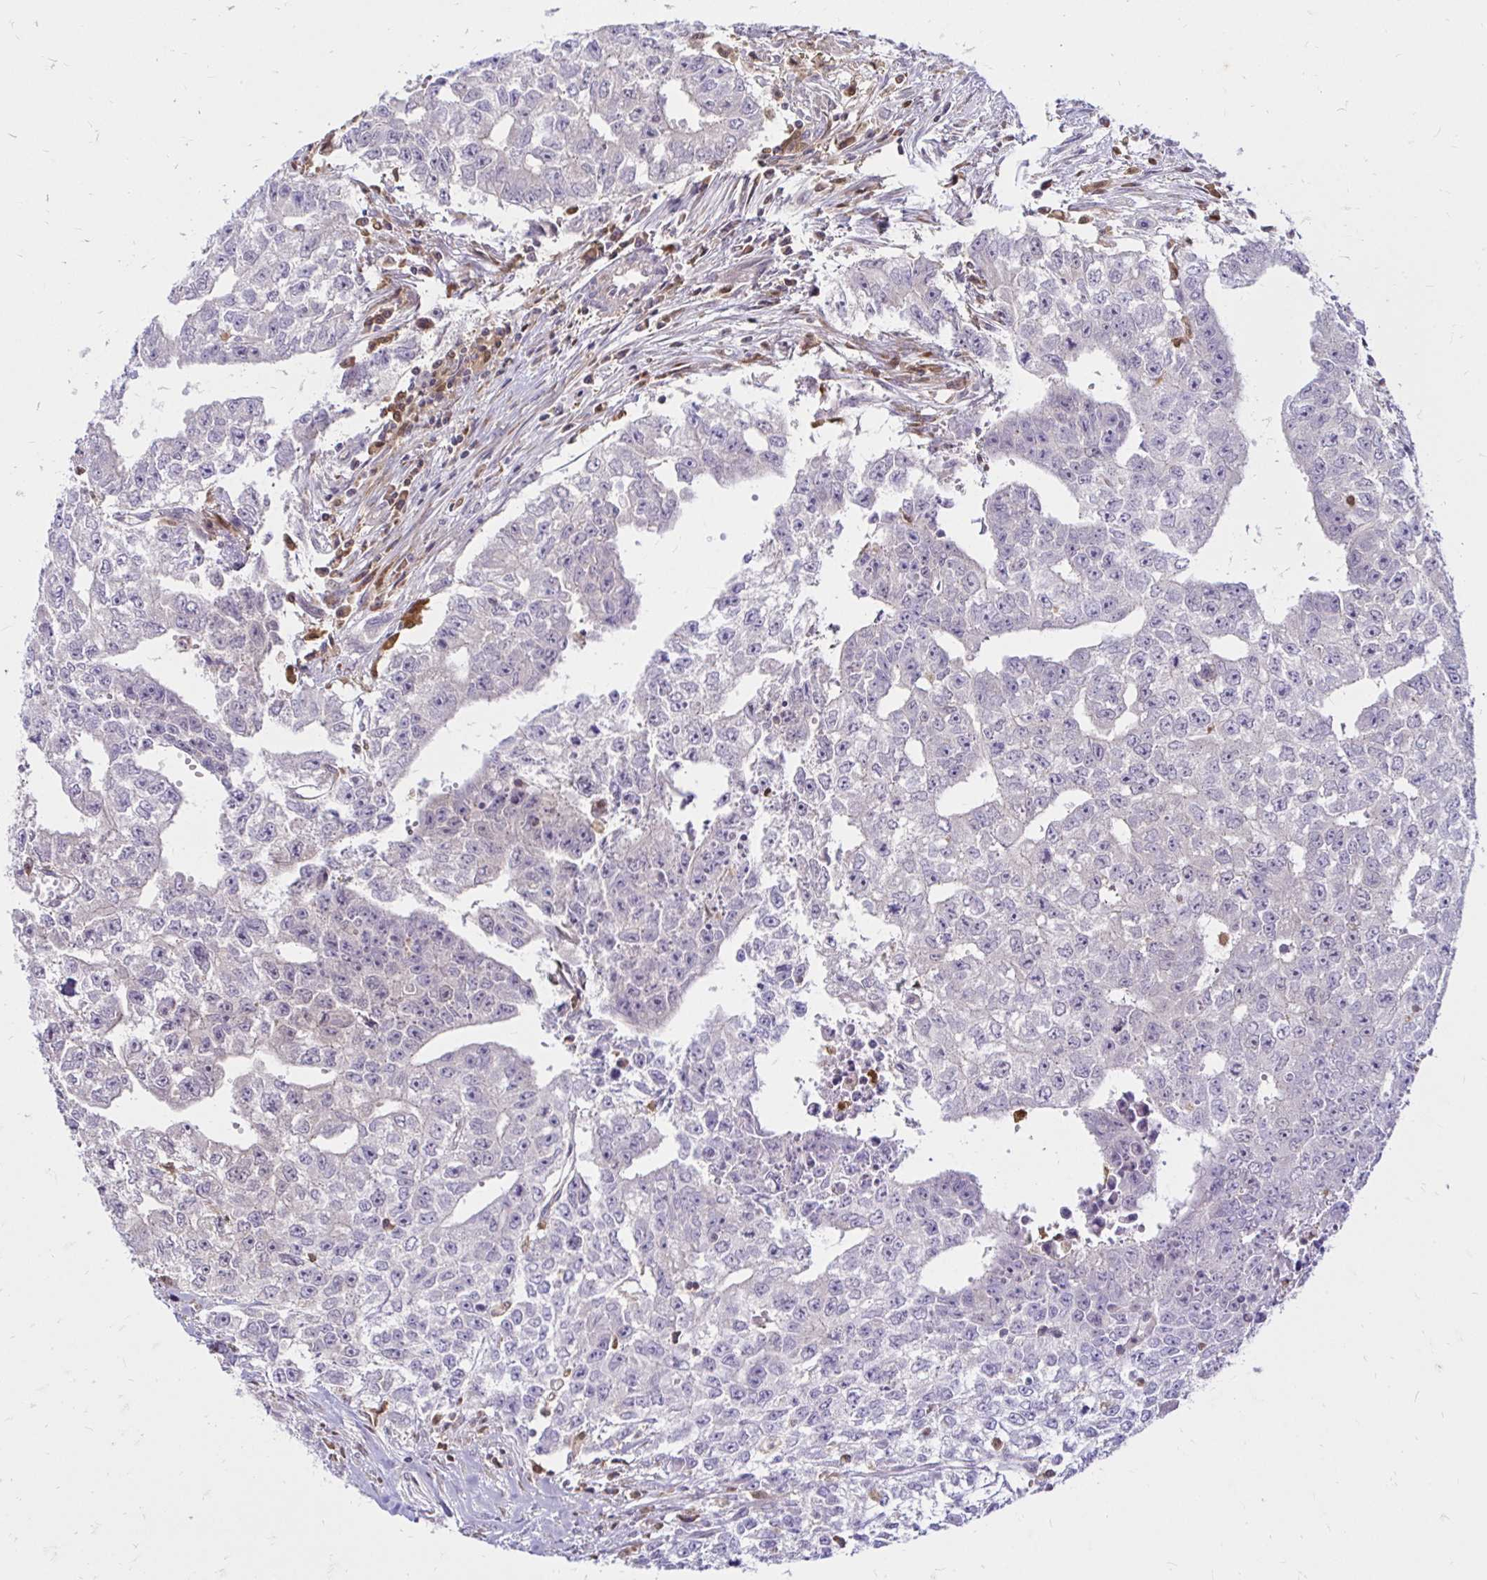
{"staining": {"intensity": "negative", "quantity": "none", "location": "none"}, "tissue": "testis cancer", "cell_type": "Tumor cells", "image_type": "cancer", "snomed": [{"axis": "morphology", "description": "Carcinoma, Embryonal, NOS"}, {"axis": "morphology", "description": "Teratoma, malignant, NOS"}, {"axis": "topography", "description": "Testis"}], "caption": "Tumor cells are negative for protein expression in human testis cancer. The staining was performed using DAB to visualize the protein expression in brown, while the nuclei were stained in blue with hematoxylin (Magnification: 20x).", "gene": "PYCARD", "patient": {"sex": "male", "age": 24}}